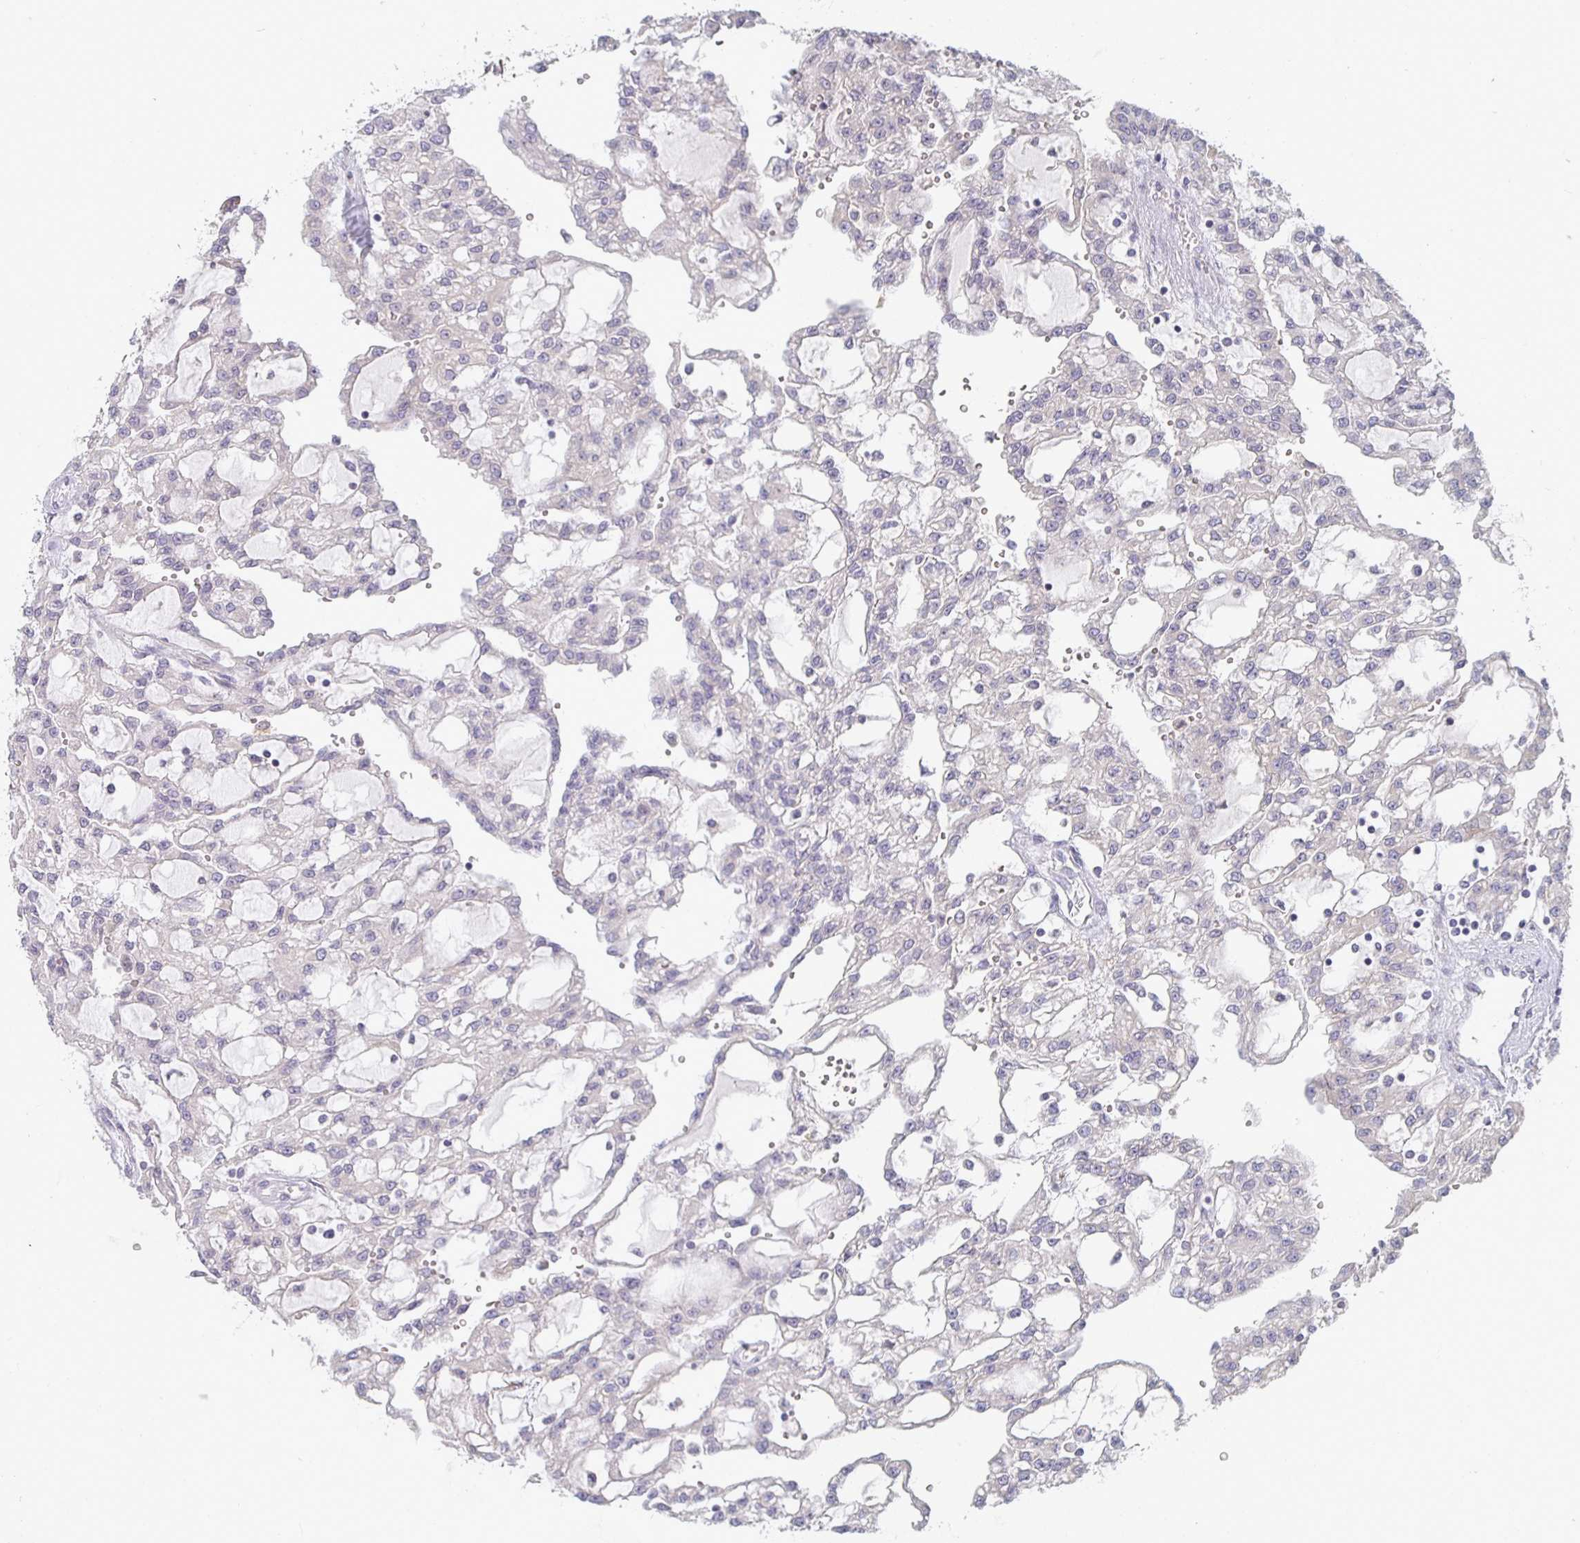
{"staining": {"intensity": "negative", "quantity": "none", "location": "none"}, "tissue": "renal cancer", "cell_type": "Tumor cells", "image_type": "cancer", "snomed": [{"axis": "morphology", "description": "Adenocarcinoma, NOS"}, {"axis": "topography", "description": "Kidney"}], "caption": "Photomicrograph shows no protein positivity in tumor cells of renal adenocarcinoma tissue. Nuclei are stained in blue.", "gene": "CTHRC1", "patient": {"sex": "male", "age": 63}}